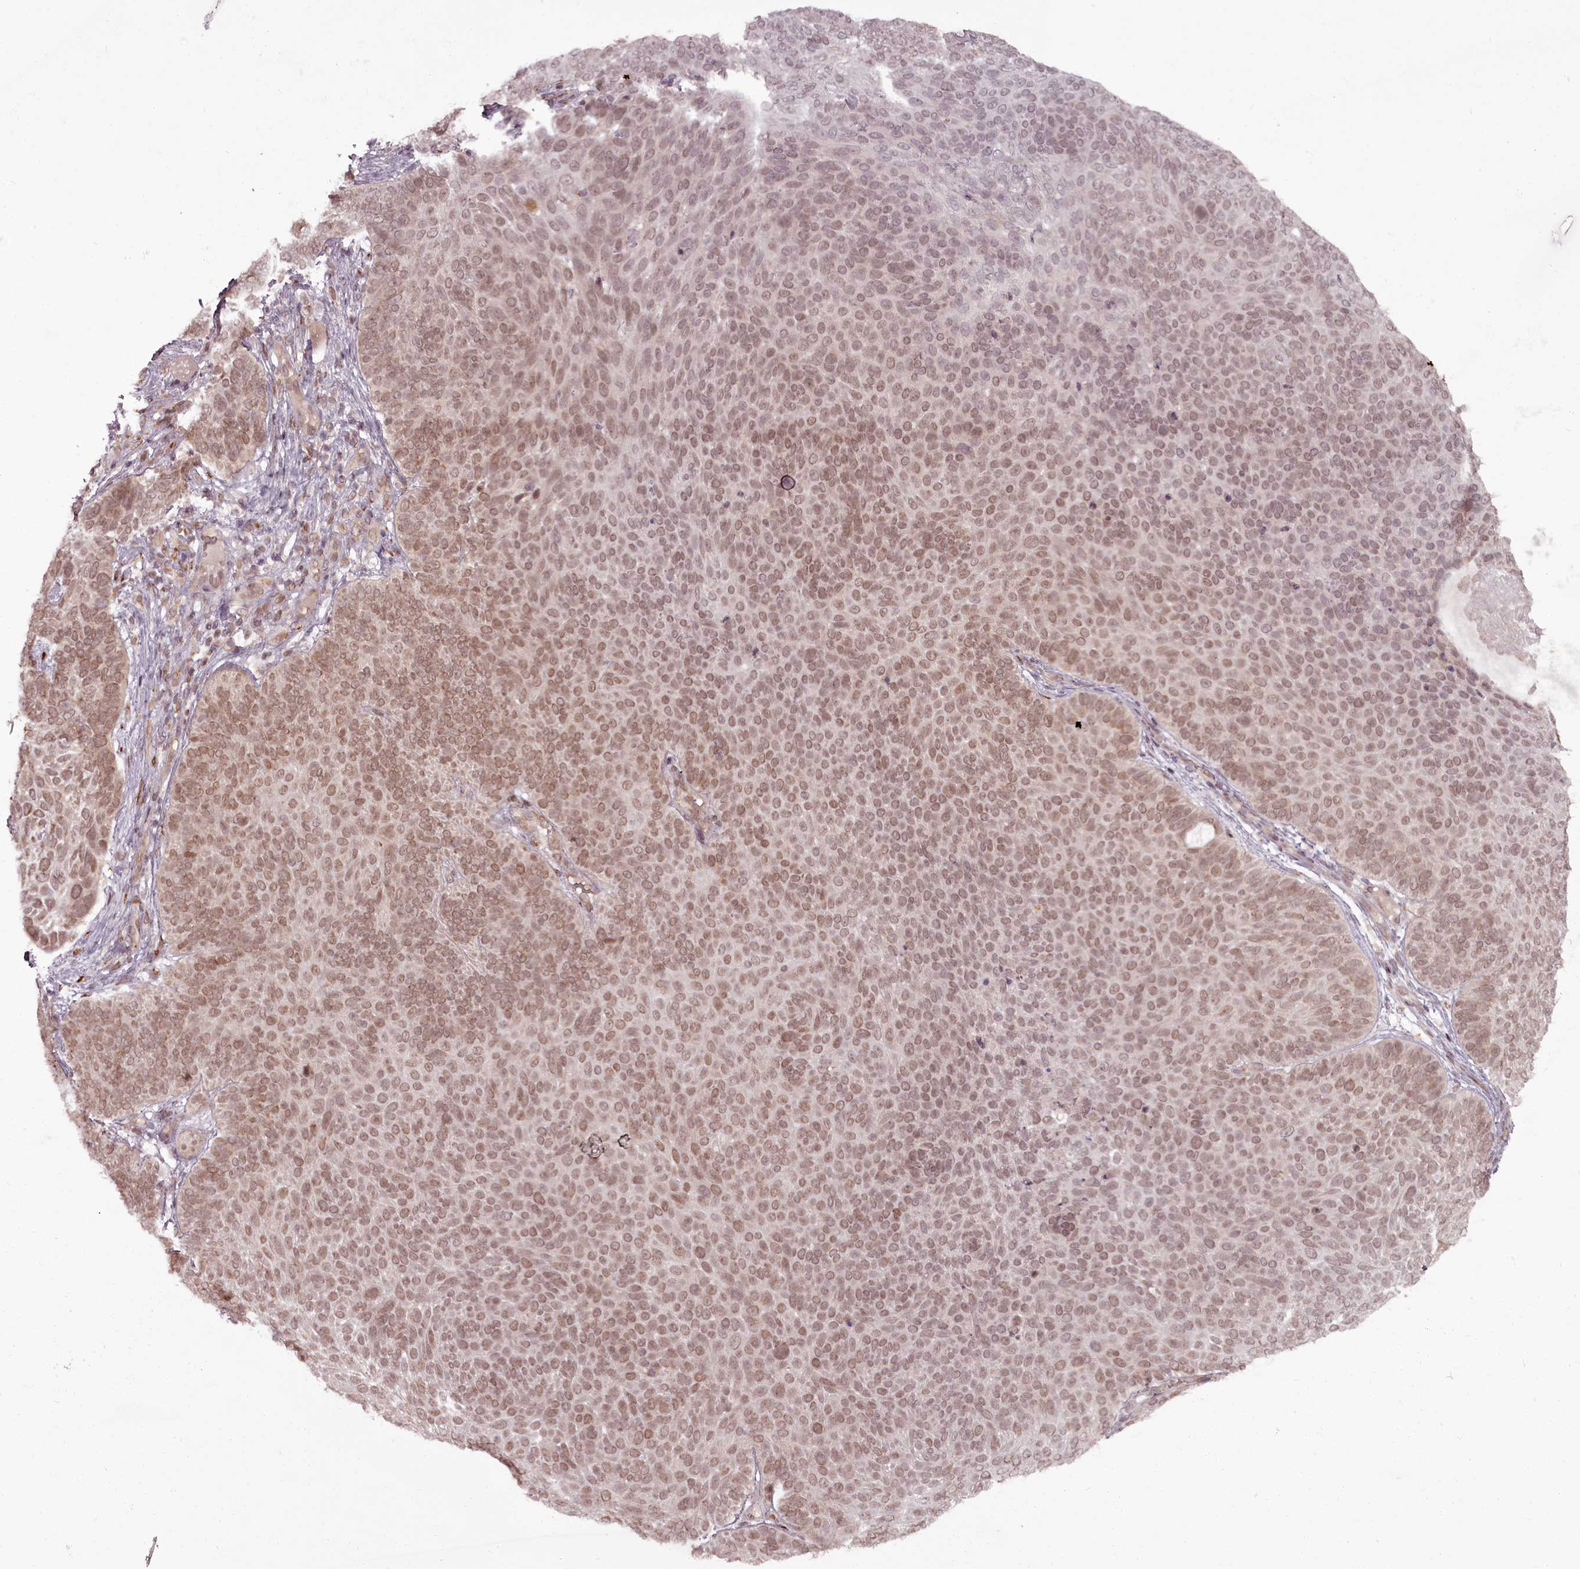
{"staining": {"intensity": "moderate", "quantity": ">75%", "location": "nuclear"}, "tissue": "skin cancer", "cell_type": "Tumor cells", "image_type": "cancer", "snomed": [{"axis": "morphology", "description": "Basal cell carcinoma"}, {"axis": "topography", "description": "Skin"}], "caption": "Brown immunohistochemical staining in skin cancer (basal cell carcinoma) displays moderate nuclear expression in about >75% of tumor cells. (IHC, brightfield microscopy, high magnification).", "gene": "CEP83", "patient": {"sex": "male", "age": 85}}